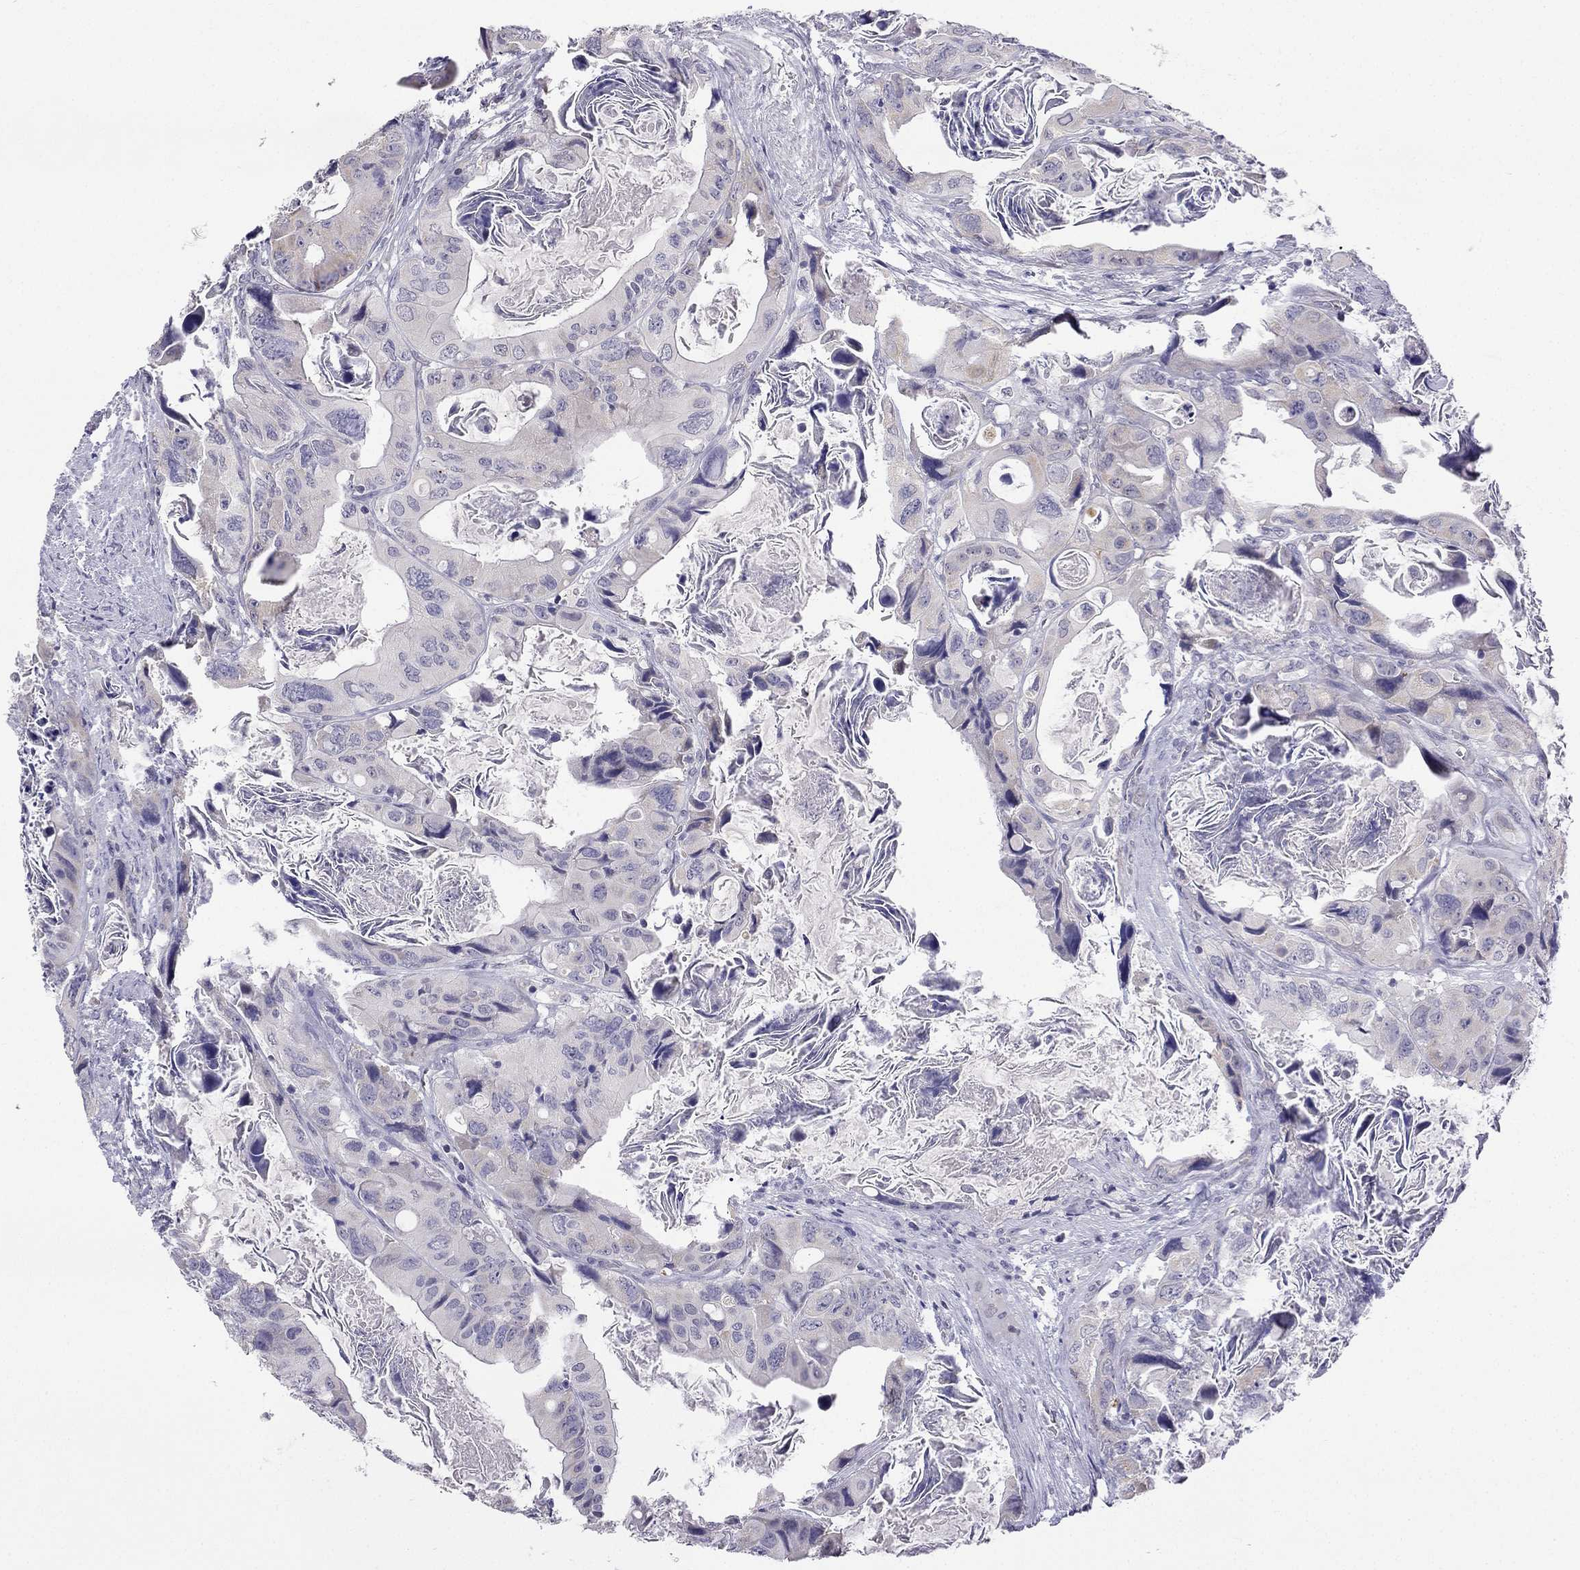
{"staining": {"intensity": "weak", "quantity": "<25%", "location": "cytoplasmic/membranous"}, "tissue": "colorectal cancer", "cell_type": "Tumor cells", "image_type": "cancer", "snomed": [{"axis": "morphology", "description": "Adenocarcinoma, NOS"}, {"axis": "topography", "description": "Rectum"}], "caption": "A photomicrograph of adenocarcinoma (colorectal) stained for a protein displays no brown staining in tumor cells.", "gene": "C5orf49", "patient": {"sex": "male", "age": 64}}